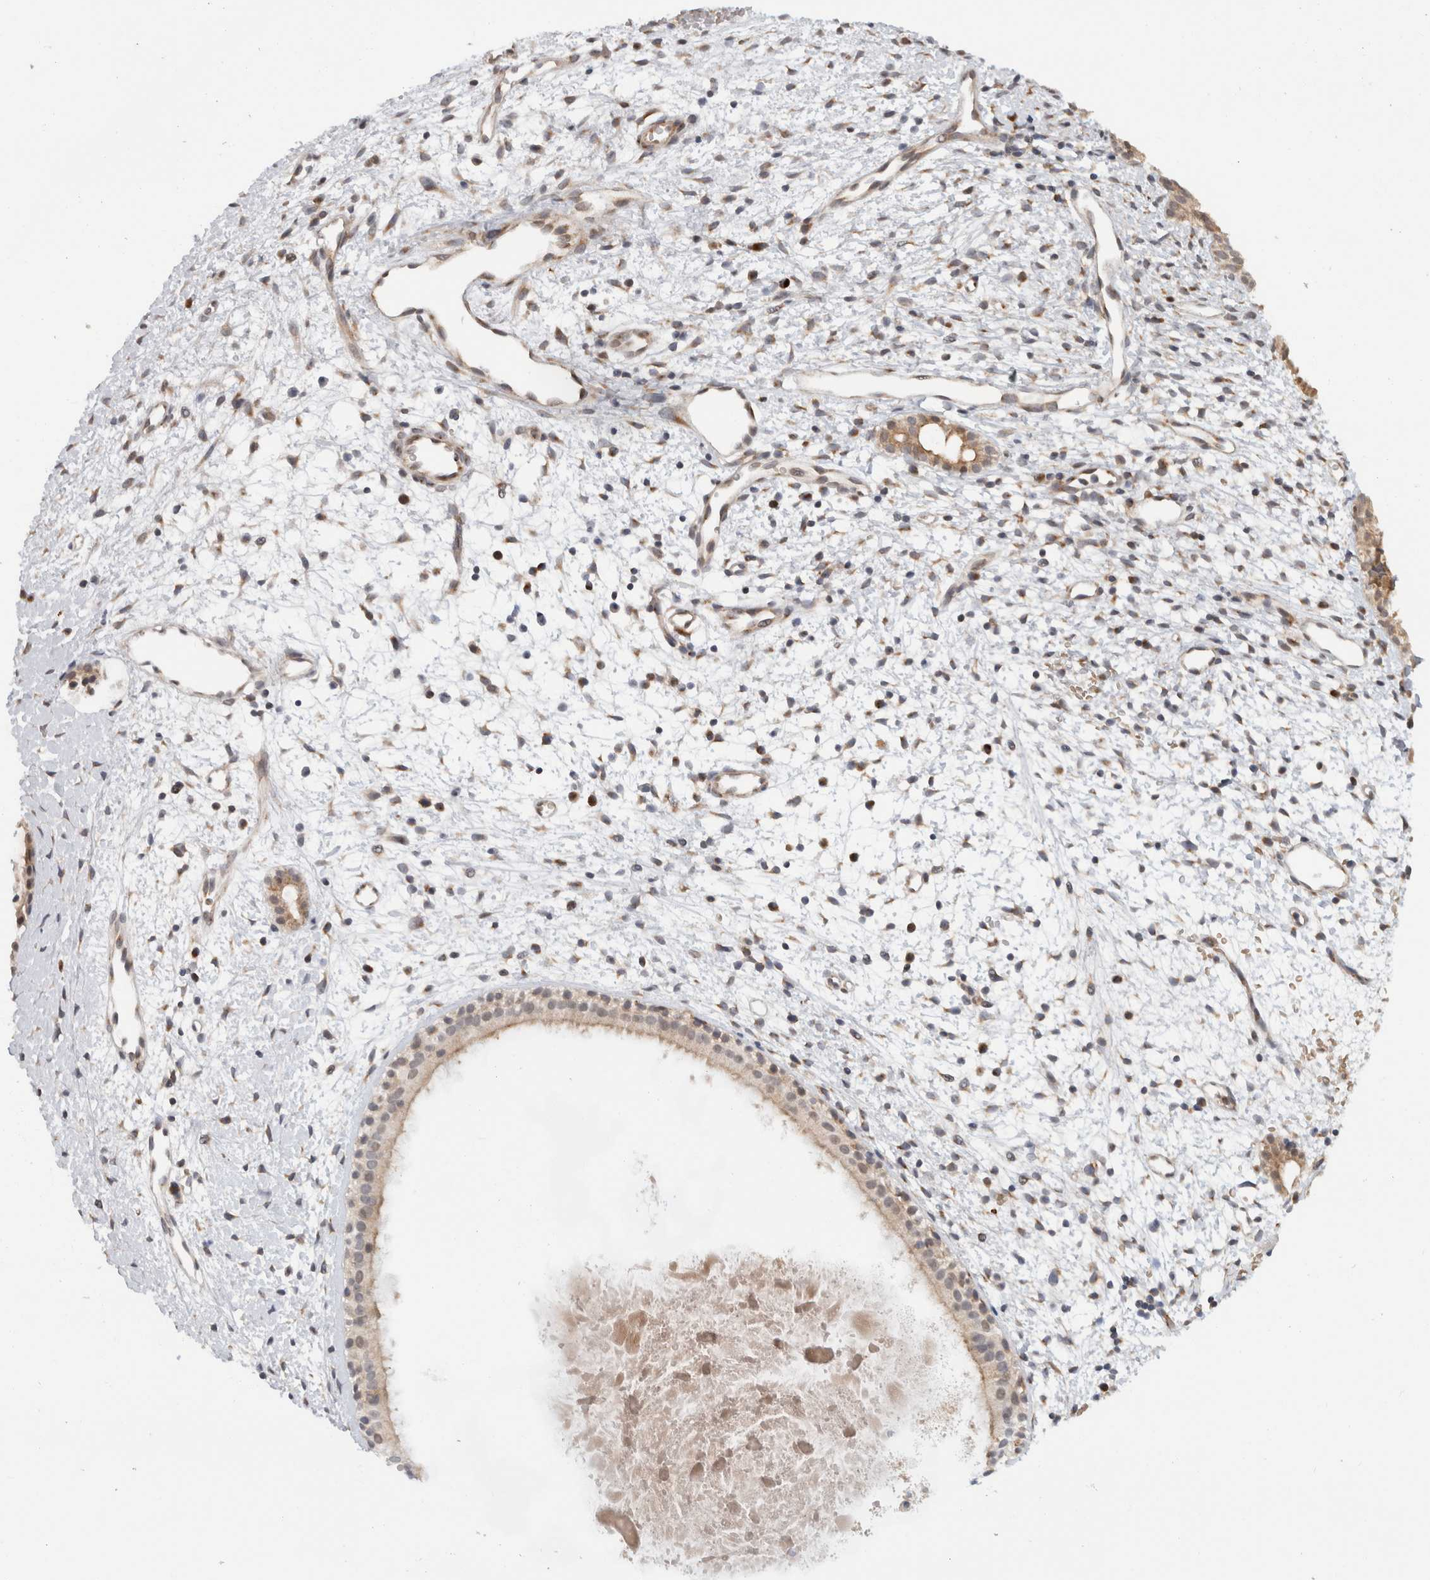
{"staining": {"intensity": "weak", "quantity": "<25%", "location": "nuclear"}, "tissue": "nasopharynx", "cell_type": "Respiratory epithelial cells", "image_type": "normal", "snomed": [{"axis": "morphology", "description": "Normal tissue, NOS"}, {"axis": "topography", "description": "Nasopharynx"}], "caption": "Immunohistochemical staining of unremarkable human nasopharynx exhibits no significant positivity in respiratory epithelial cells. Brightfield microscopy of IHC stained with DAB (brown) and hematoxylin (blue), captured at high magnification.", "gene": "CMC2", "patient": {"sex": "male", "age": 22}}